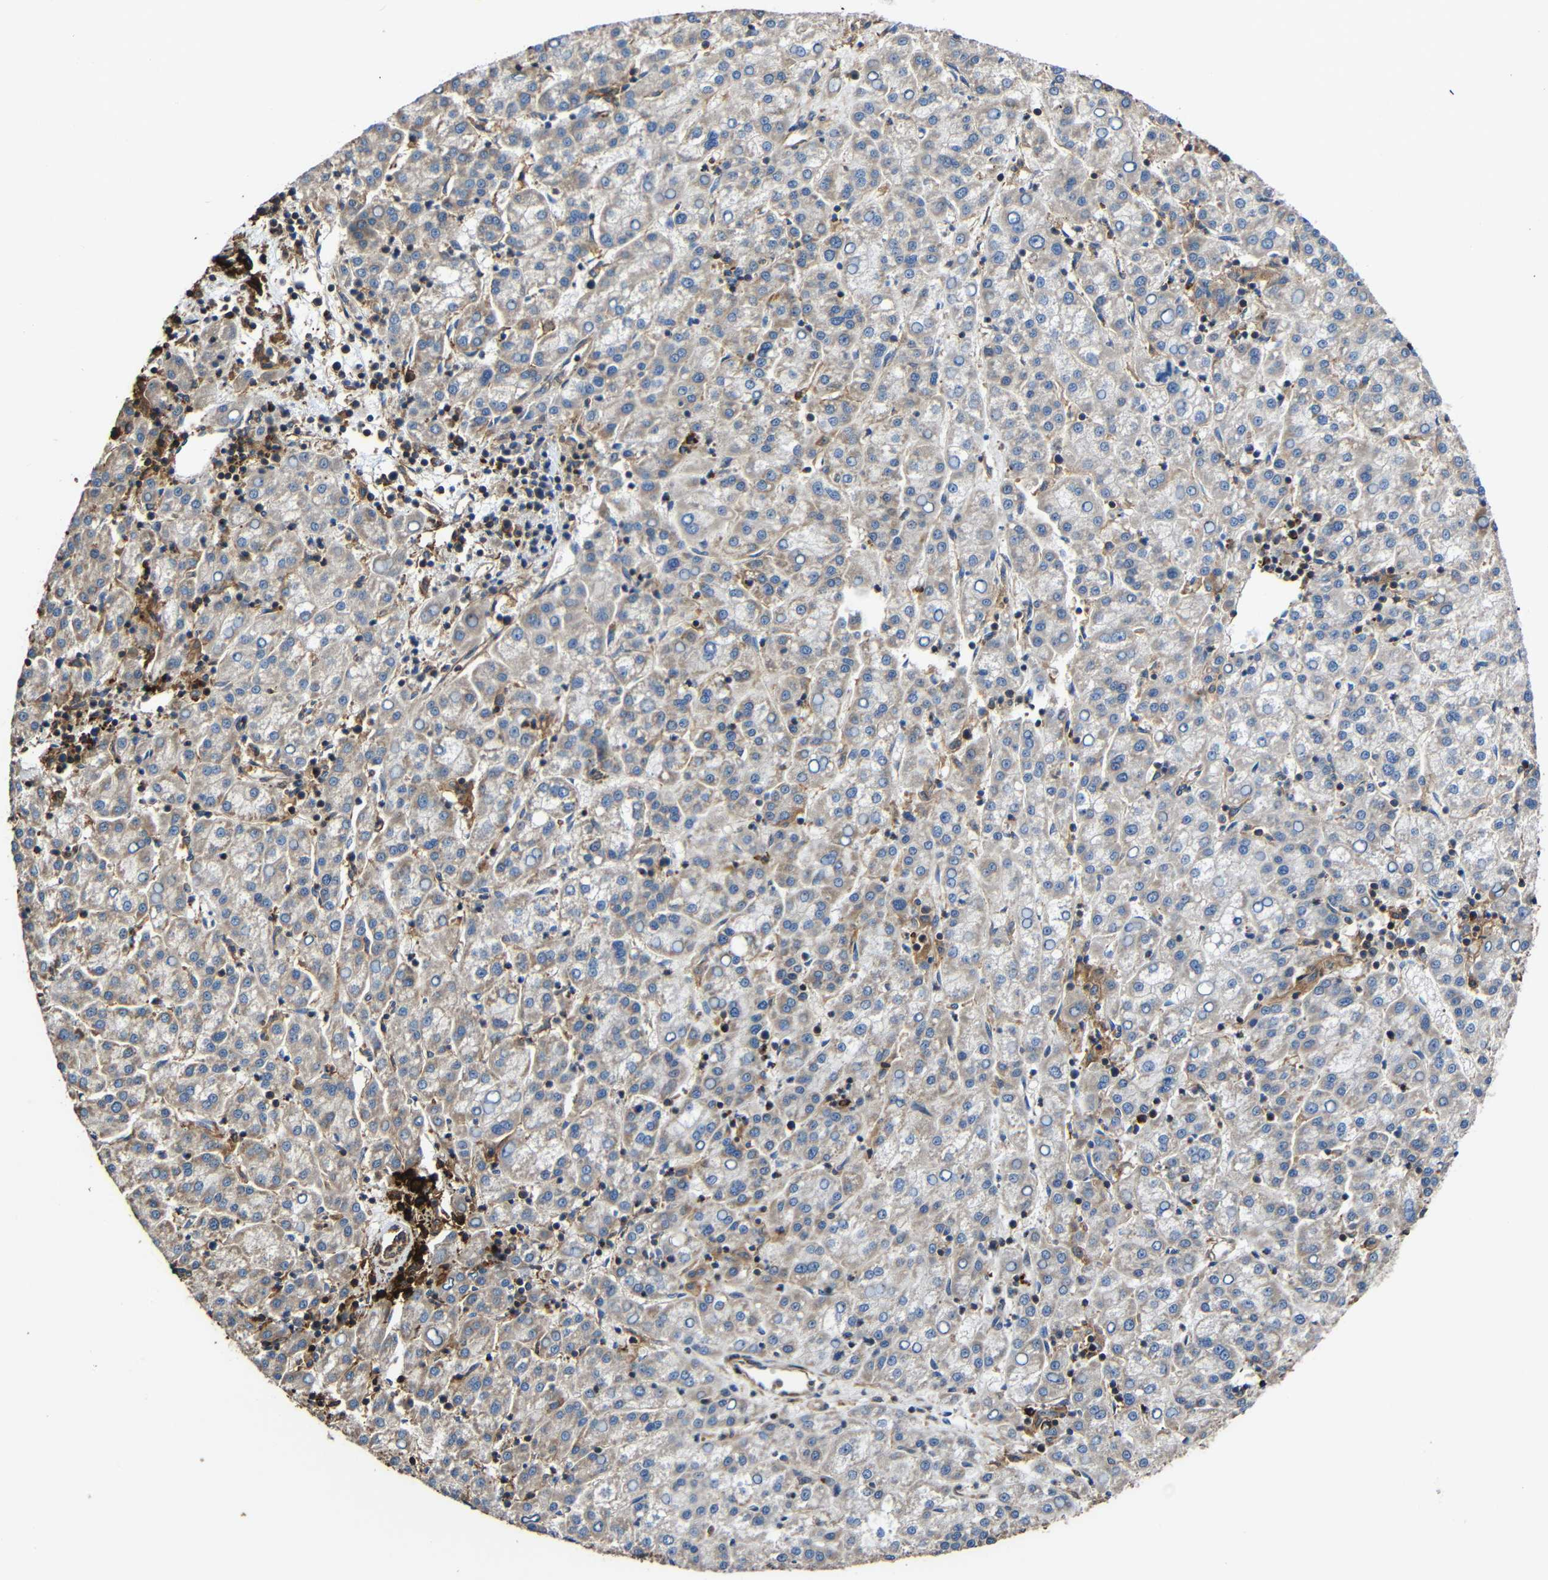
{"staining": {"intensity": "weak", "quantity": "<25%", "location": "cytoplasmic/membranous"}, "tissue": "liver cancer", "cell_type": "Tumor cells", "image_type": "cancer", "snomed": [{"axis": "morphology", "description": "Carcinoma, Hepatocellular, NOS"}, {"axis": "topography", "description": "Liver"}], "caption": "Photomicrograph shows no protein staining in tumor cells of liver cancer (hepatocellular carcinoma) tissue.", "gene": "RHOT2", "patient": {"sex": "female", "age": 58}}